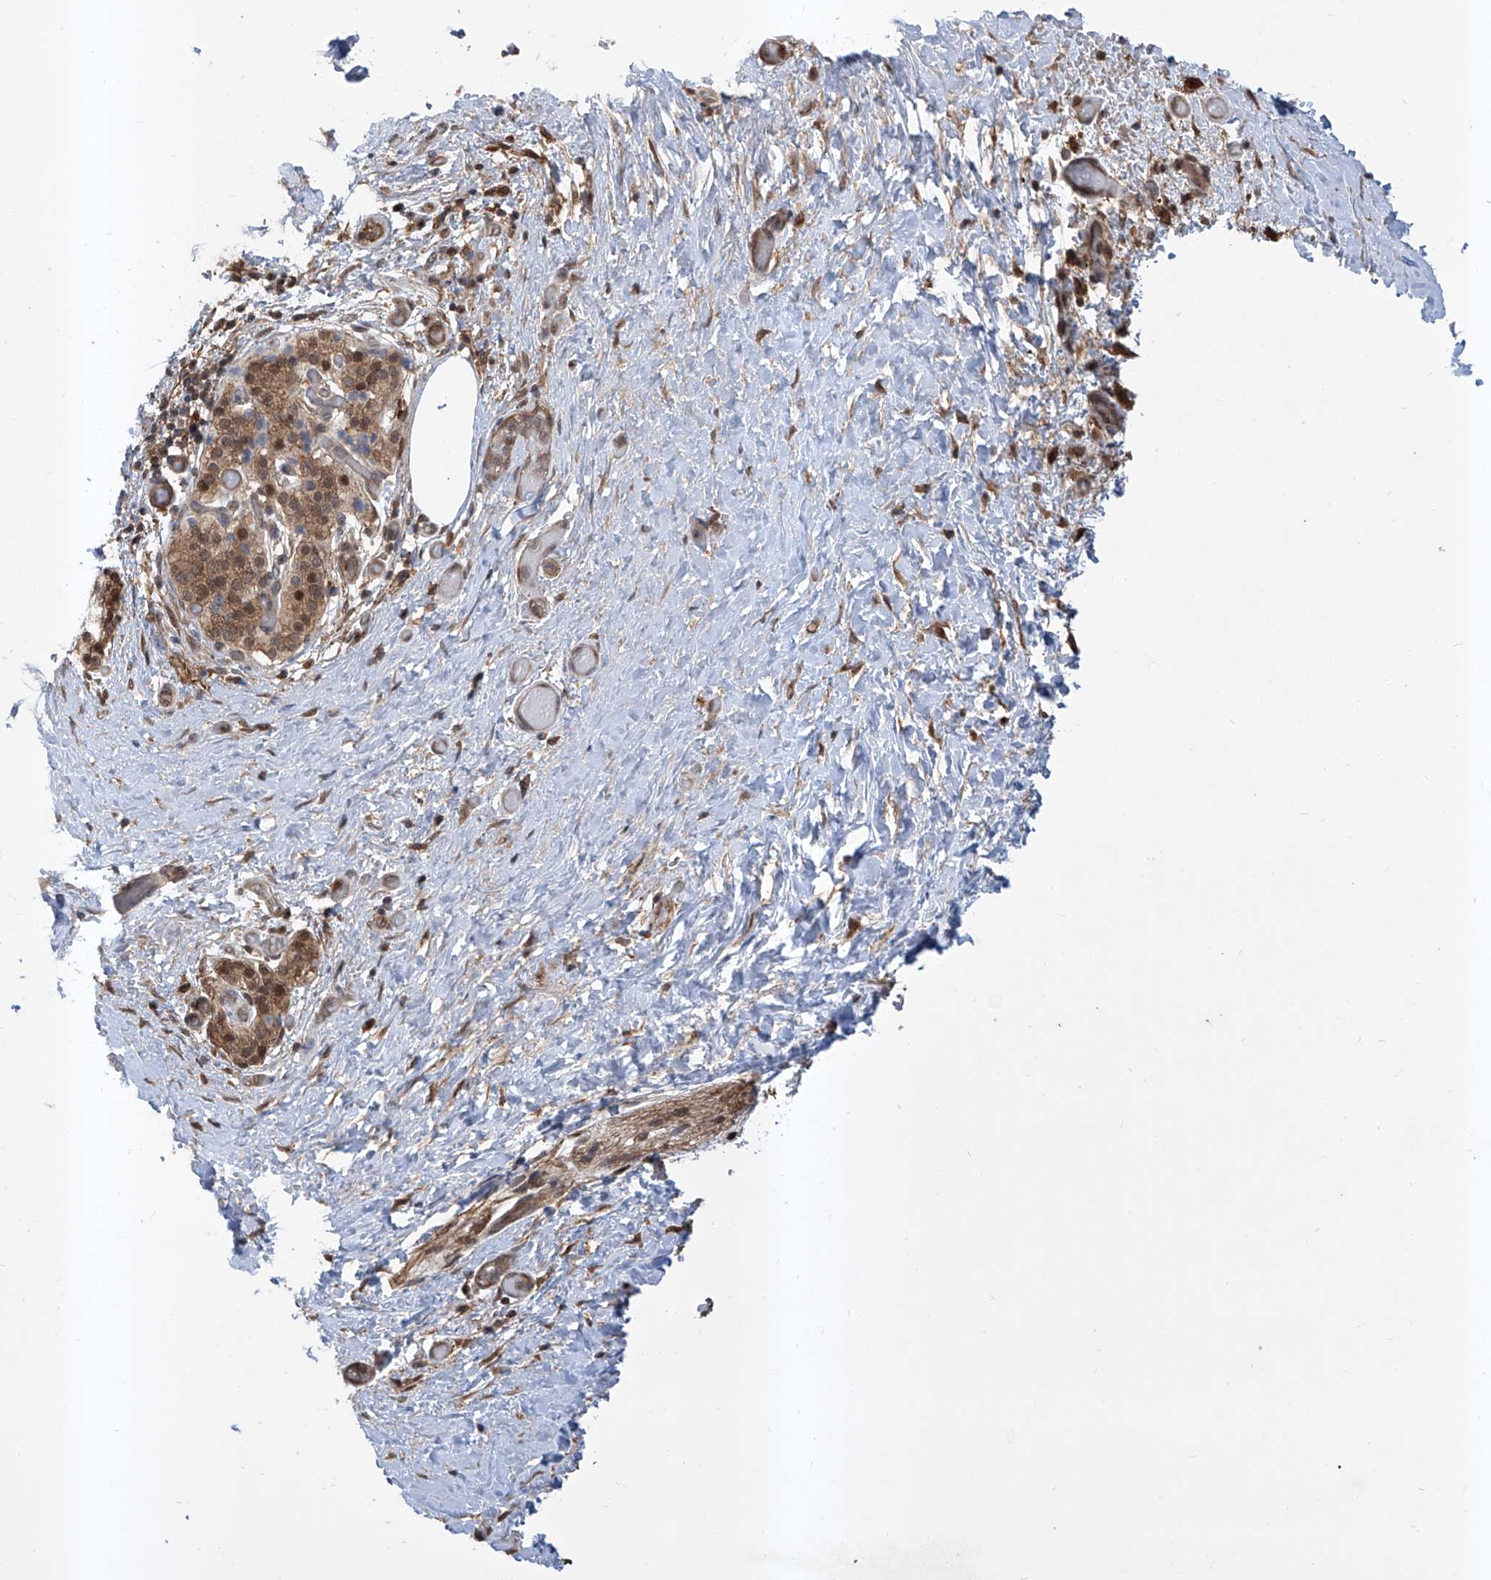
{"staining": {"intensity": "moderate", "quantity": ">75%", "location": "cytoplasmic/membranous,nuclear"}, "tissue": "pancreatic cancer", "cell_type": "Tumor cells", "image_type": "cancer", "snomed": [{"axis": "morphology", "description": "Normal tissue, NOS"}, {"axis": "morphology", "description": "Adenocarcinoma, NOS"}, {"axis": "topography", "description": "Pancreas"}, {"axis": "topography", "description": "Peripheral nerve tissue"}], "caption": "Approximately >75% of tumor cells in human pancreatic cancer (adenocarcinoma) exhibit moderate cytoplasmic/membranous and nuclear protein expression as visualized by brown immunohistochemical staining.", "gene": "HOXC8", "patient": {"sex": "female", "age": 63}}